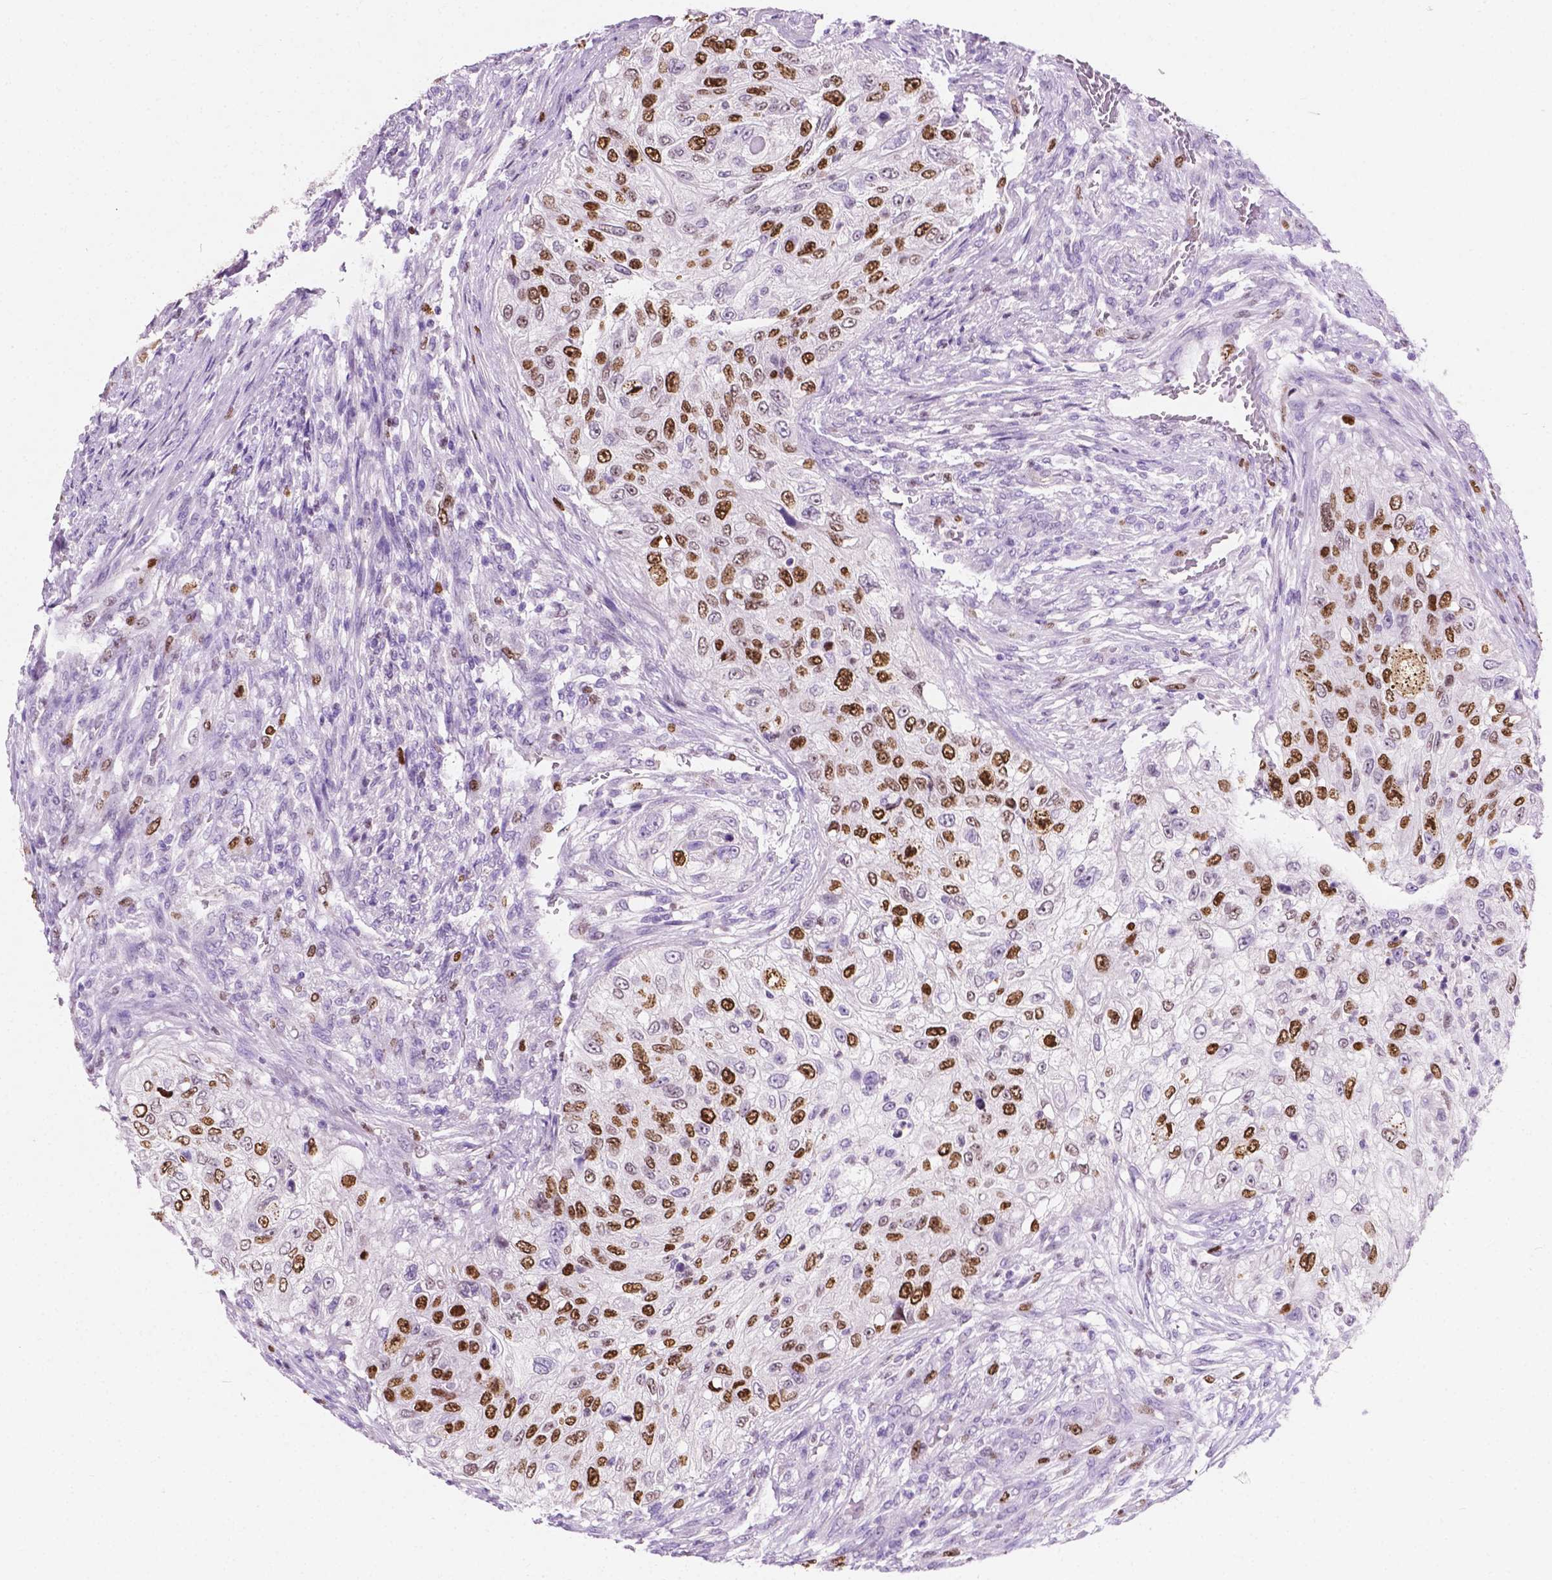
{"staining": {"intensity": "strong", "quantity": "25%-75%", "location": "nuclear"}, "tissue": "urothelial cancer", "cell_type": "Tumor cells", "image_type": "cancer", "snomed": [{"axis": "morphology", "description": "Urothelial carcinoma, High grade"}, {"axis": "topography", "description": "Urinary bladder"}], "caption": "Immunohistochemistry (IHC) staining of urothelial cancer, which demonstrates high levels of strong nuclear staining in approximately 25%-75% of tumor cells indicating strong nuclear protein staining. The staining was performed using DAB (3,3'-diaminobenzidine) (brown) for protein detection and nuclei were counterstained in hematoxylin (blue).", "gene": "SIAH2", "patient": {"sex": "female", "age": 60}}